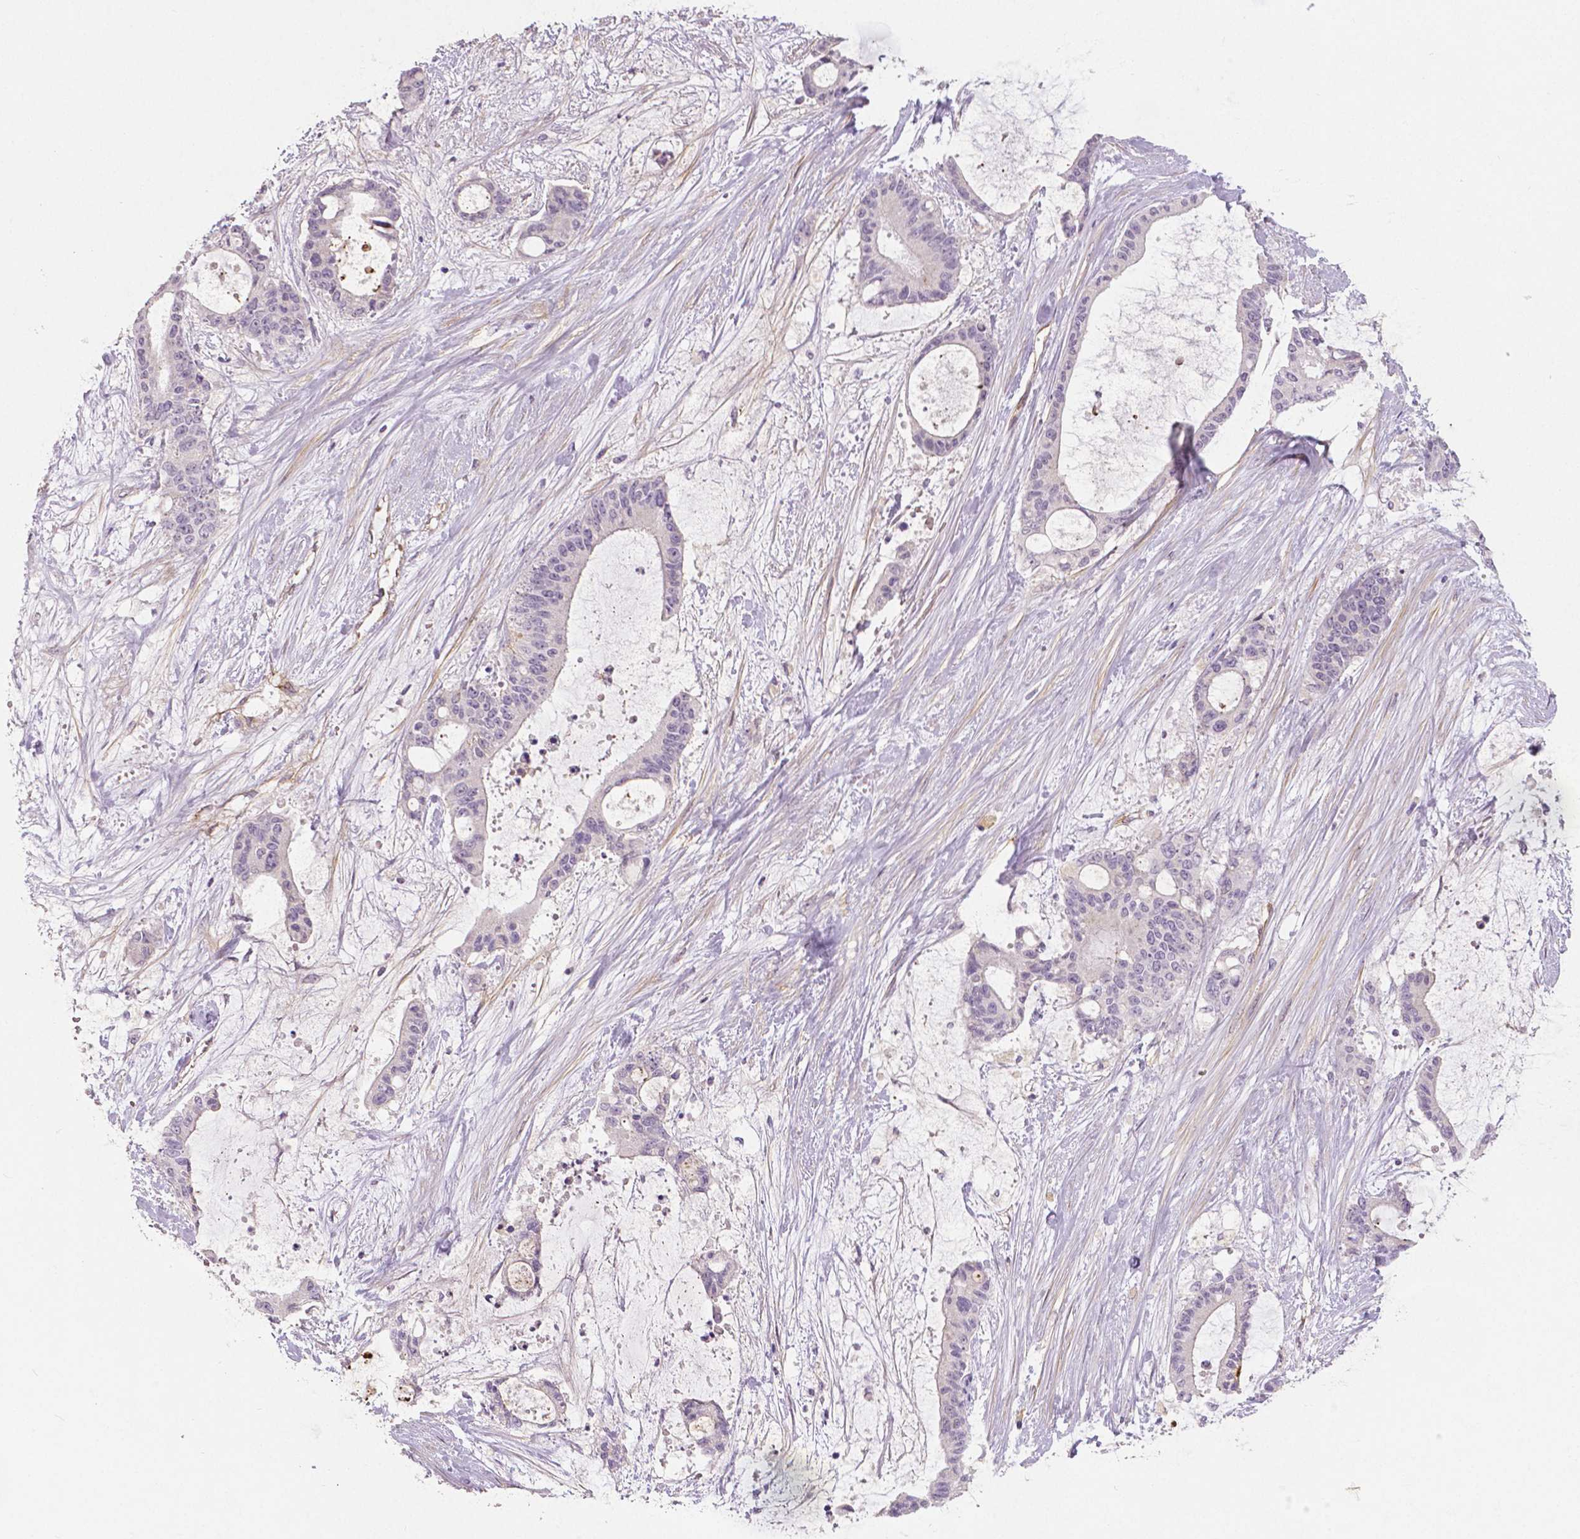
{"staining": {"intensity": "negative", "quantity": "none", "location": "none"}, "tissue": "liver cancer", "cell_type": "Tumor cells", "image_type": "cancer", "snomed": [{"axis": "morphology", "description": "Normal tissue, NOS"}, {"axis": "morphology", "description": "Cholangiocarcinoma"}, {"axis": "topography", "description": "Liver"}, {"axis": "topography", "description": "Peripheral nerve tissue"}], "caption": "IHC histopathology image of neoplastic tissue: cholangiocarcinoma (liver) stained with DAB (3,3'-diaminobenzidine) reveals no significant protein staining in tumor cells. The staining is performed using DAB brown chromogen with nuclei counter-stained in using hematoxylin.", "gene": "FLT1", "patient": {"sex": "female", "age": 73}}